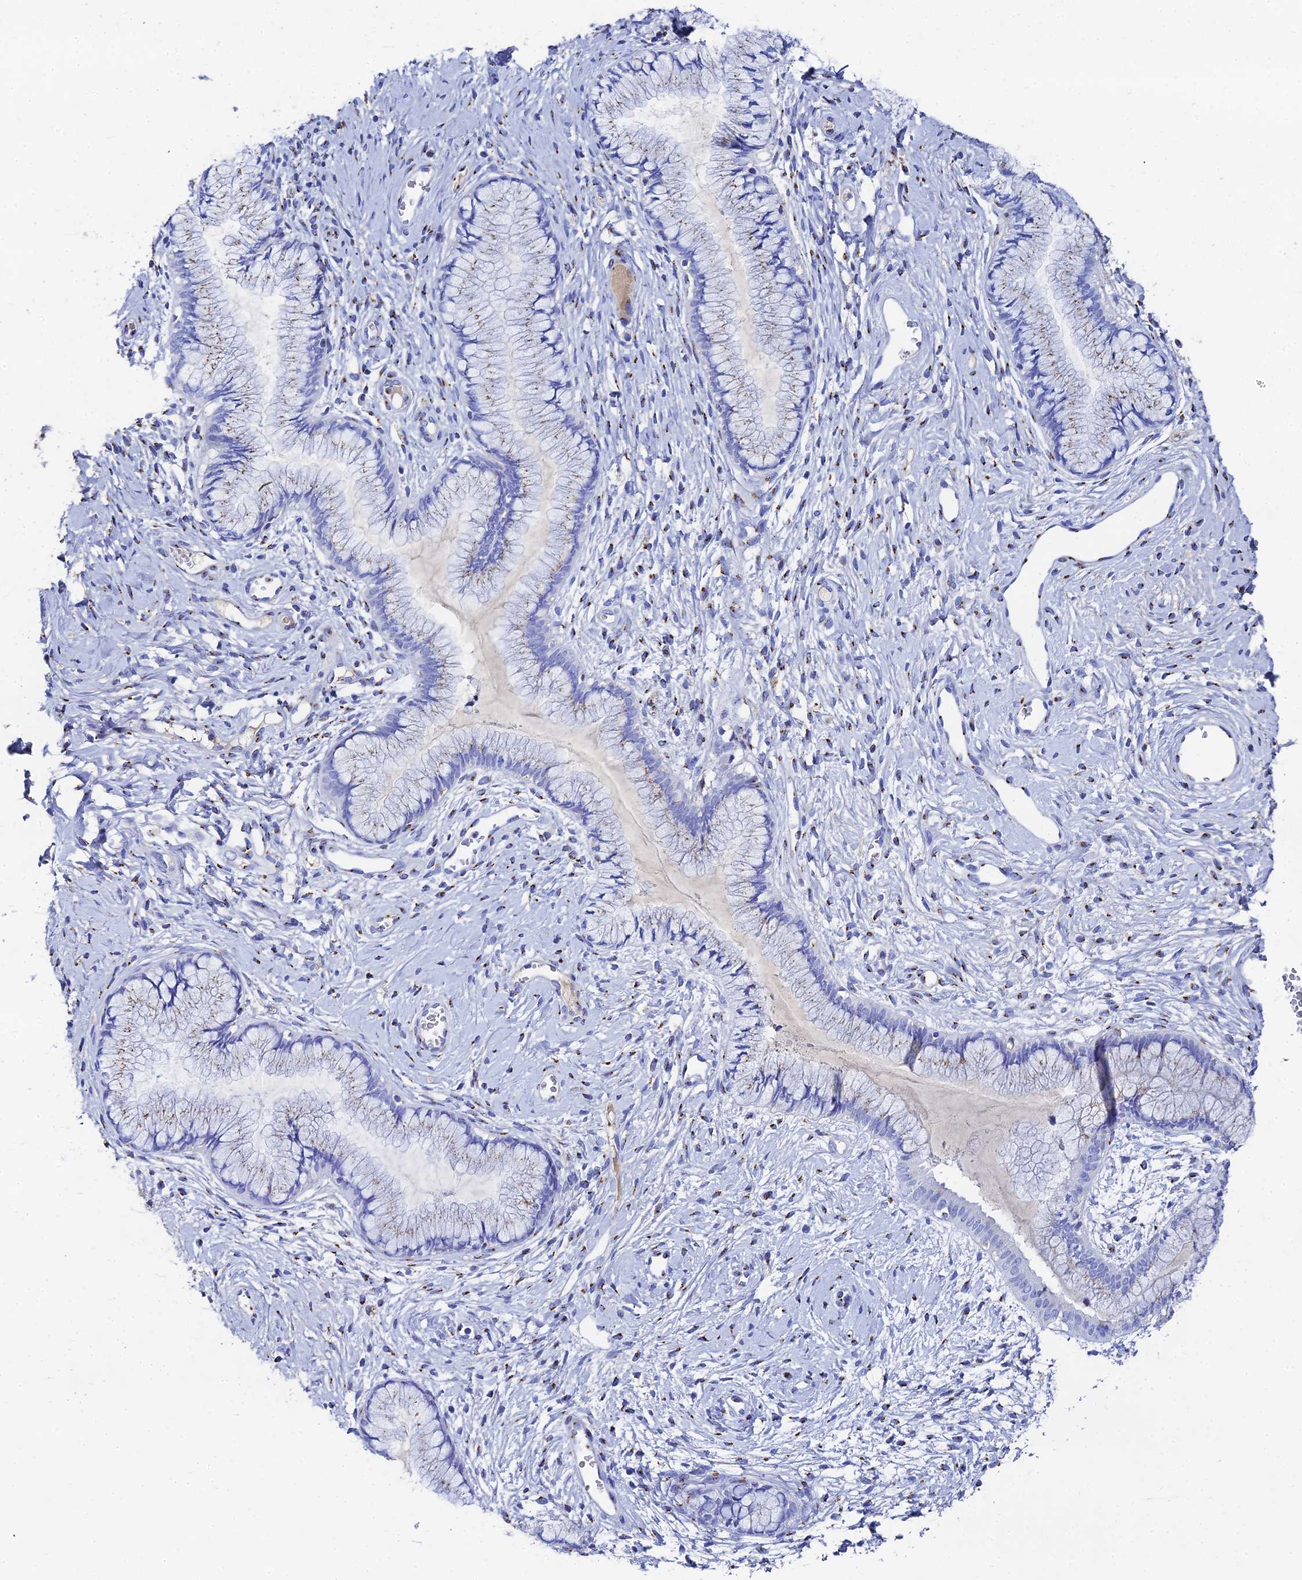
{"staining": {"intensity": "moderate", "quantity": "<25%", "location": "cytoplasmic/membranous"}, "tissue": "cervix", "cell_type": "Glandular cells", "image_type": "normal", "snomed": [{"axis": "morphology", "description": "Normal tissue, NOS"}, {"axis": "topography", "description": "Cervix"}], "caption": "Cervix was stained to show a protein in brown. There is low levels of moderate cytoplasmic/membranous staining in approximately <25% of glandular cells. The staining was performed using DAB (3,3'-diaminobenzidine) to visualize the protein expression in brown, while the nuclei were stained in blue with hematoxylin (Magnification: 20x).", "gene": "ENSG00000268674", "patient": {"sex": "female", "age": 42}}